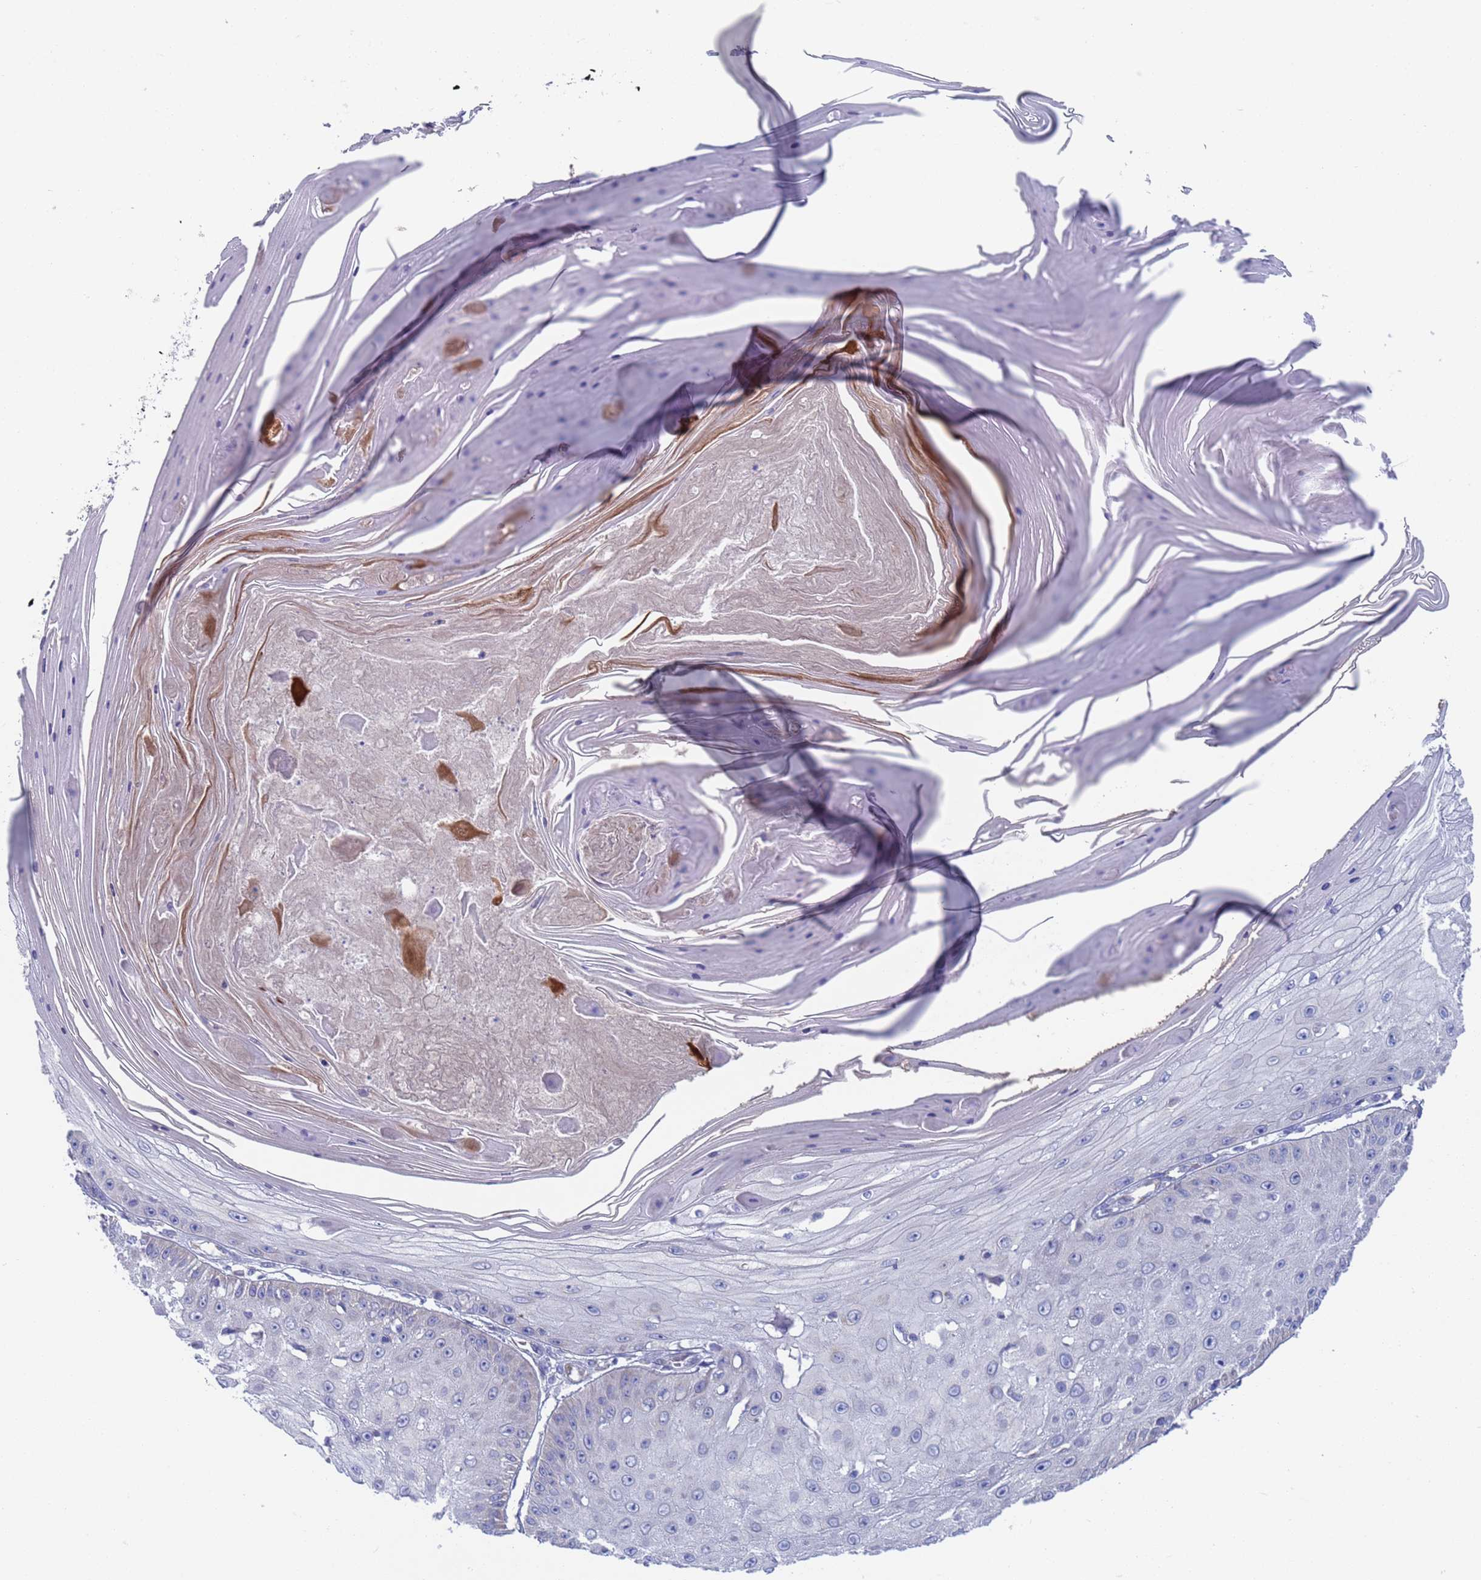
{"staining": {"intensity": "negative", "quantity": "none", "location": "none"}, "tissue": "skin cancer", "cell_type": "Tumor cells", "image_type": "cancer", "snomed": [{"axis": "morphology", "description": "Squamous cell carcinoma, NOS"}, {"axis": "topography", "description": "Skin"}], "caption": "Tumor cells show no significant protein expression in skin cancer.", "gene": "PET117", "patient": {"sex": "male", "age": 70}}